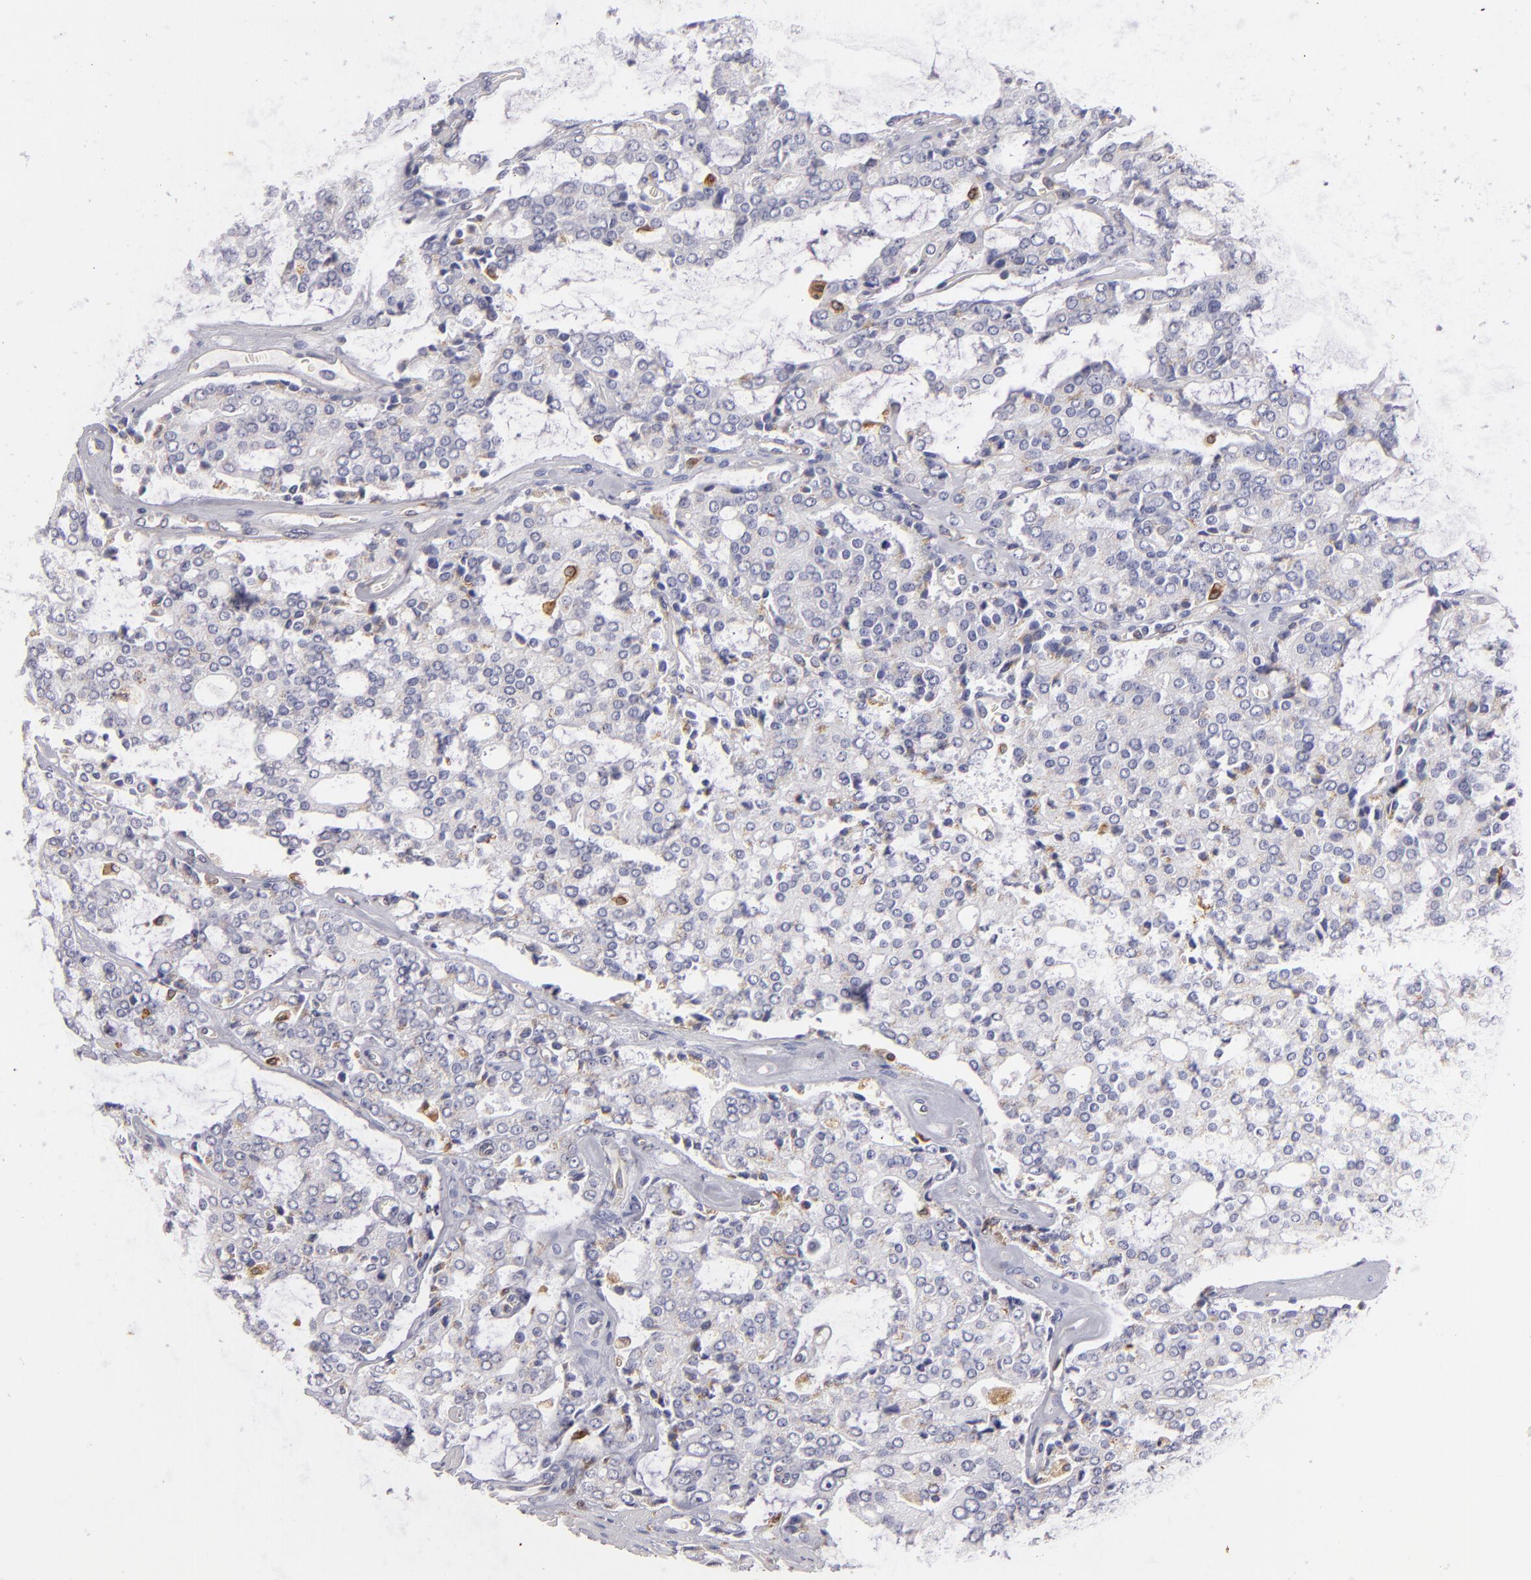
{"staining": {"intensity": "moderate", "quantity": "<25%", "location": "cytoplasmic/membranous"}, "tissue": "prostate cancer", "cell_type": "Tumor cells", "image_type": "cancer", "snomed": [{"axis": "morphology", "description": "Adenocarcinoma, High grade"}, {"axis": "topography", "description": "Prostate"}], "caption": "Tumor cells reveal moderate cytoplasmic/membranous expression in approximately <25% of cells in prostate cancer.", "gene": "CD74", "patient": {"sex": "male", "age": 67}}